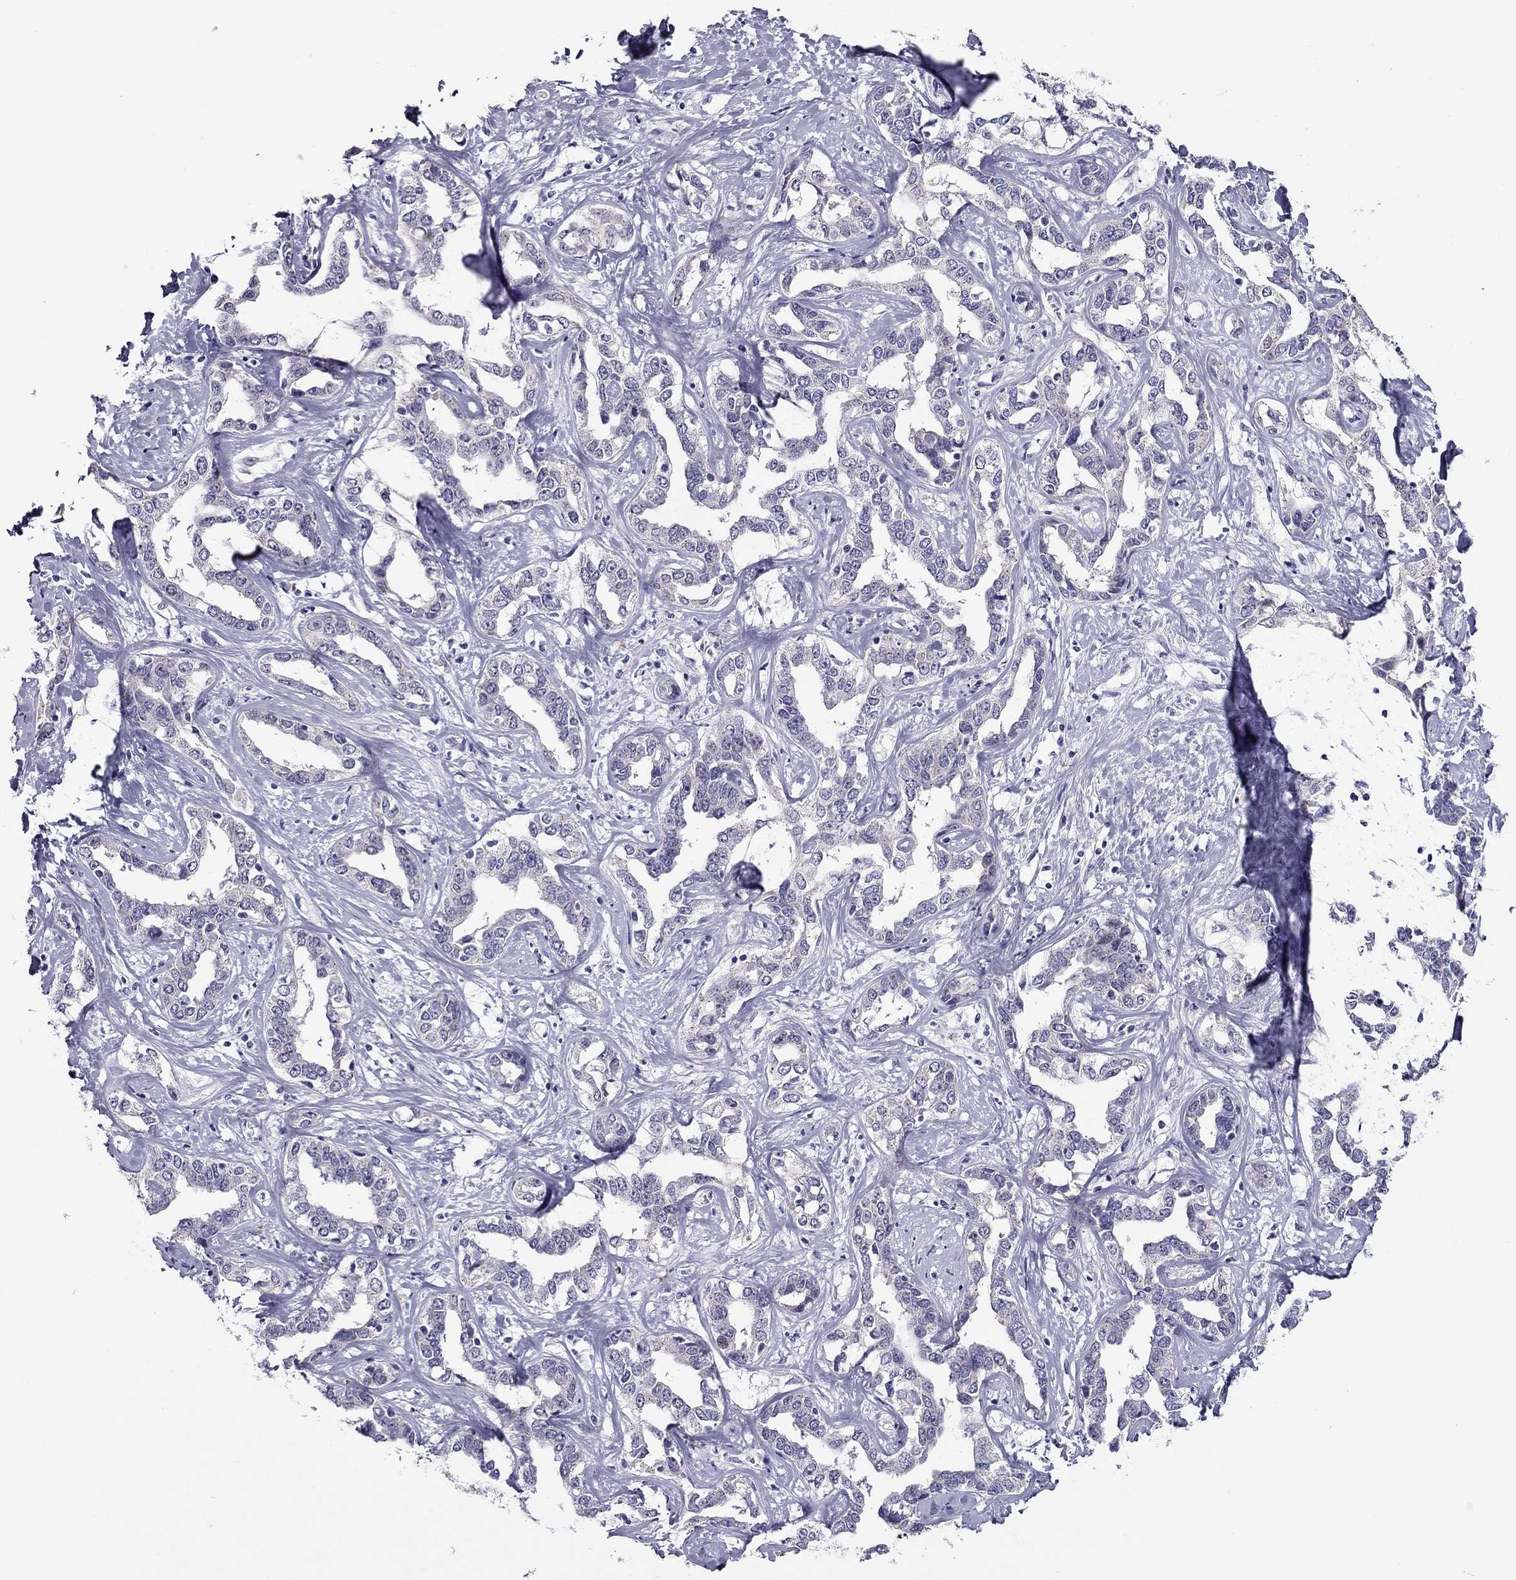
{"staining": {"intensity": "negative", "quantity": "none", "location": "none"}, "tissue": "liver cancer", "cell_type": "Tumor cells", "image_type": "cancer", "snomed": [{"axis": "morphology", "description": "Cholangiocarcinoma"}, {"axis": "topography", "description": "Liver"}], "caption": "IHC image of cholangiocarcinoma (liver) stained for a protein (brown), which reveals no positivity in tumor cells.", "gene": "MYBPH", "patient": {"sex": "male", "age": 59}}